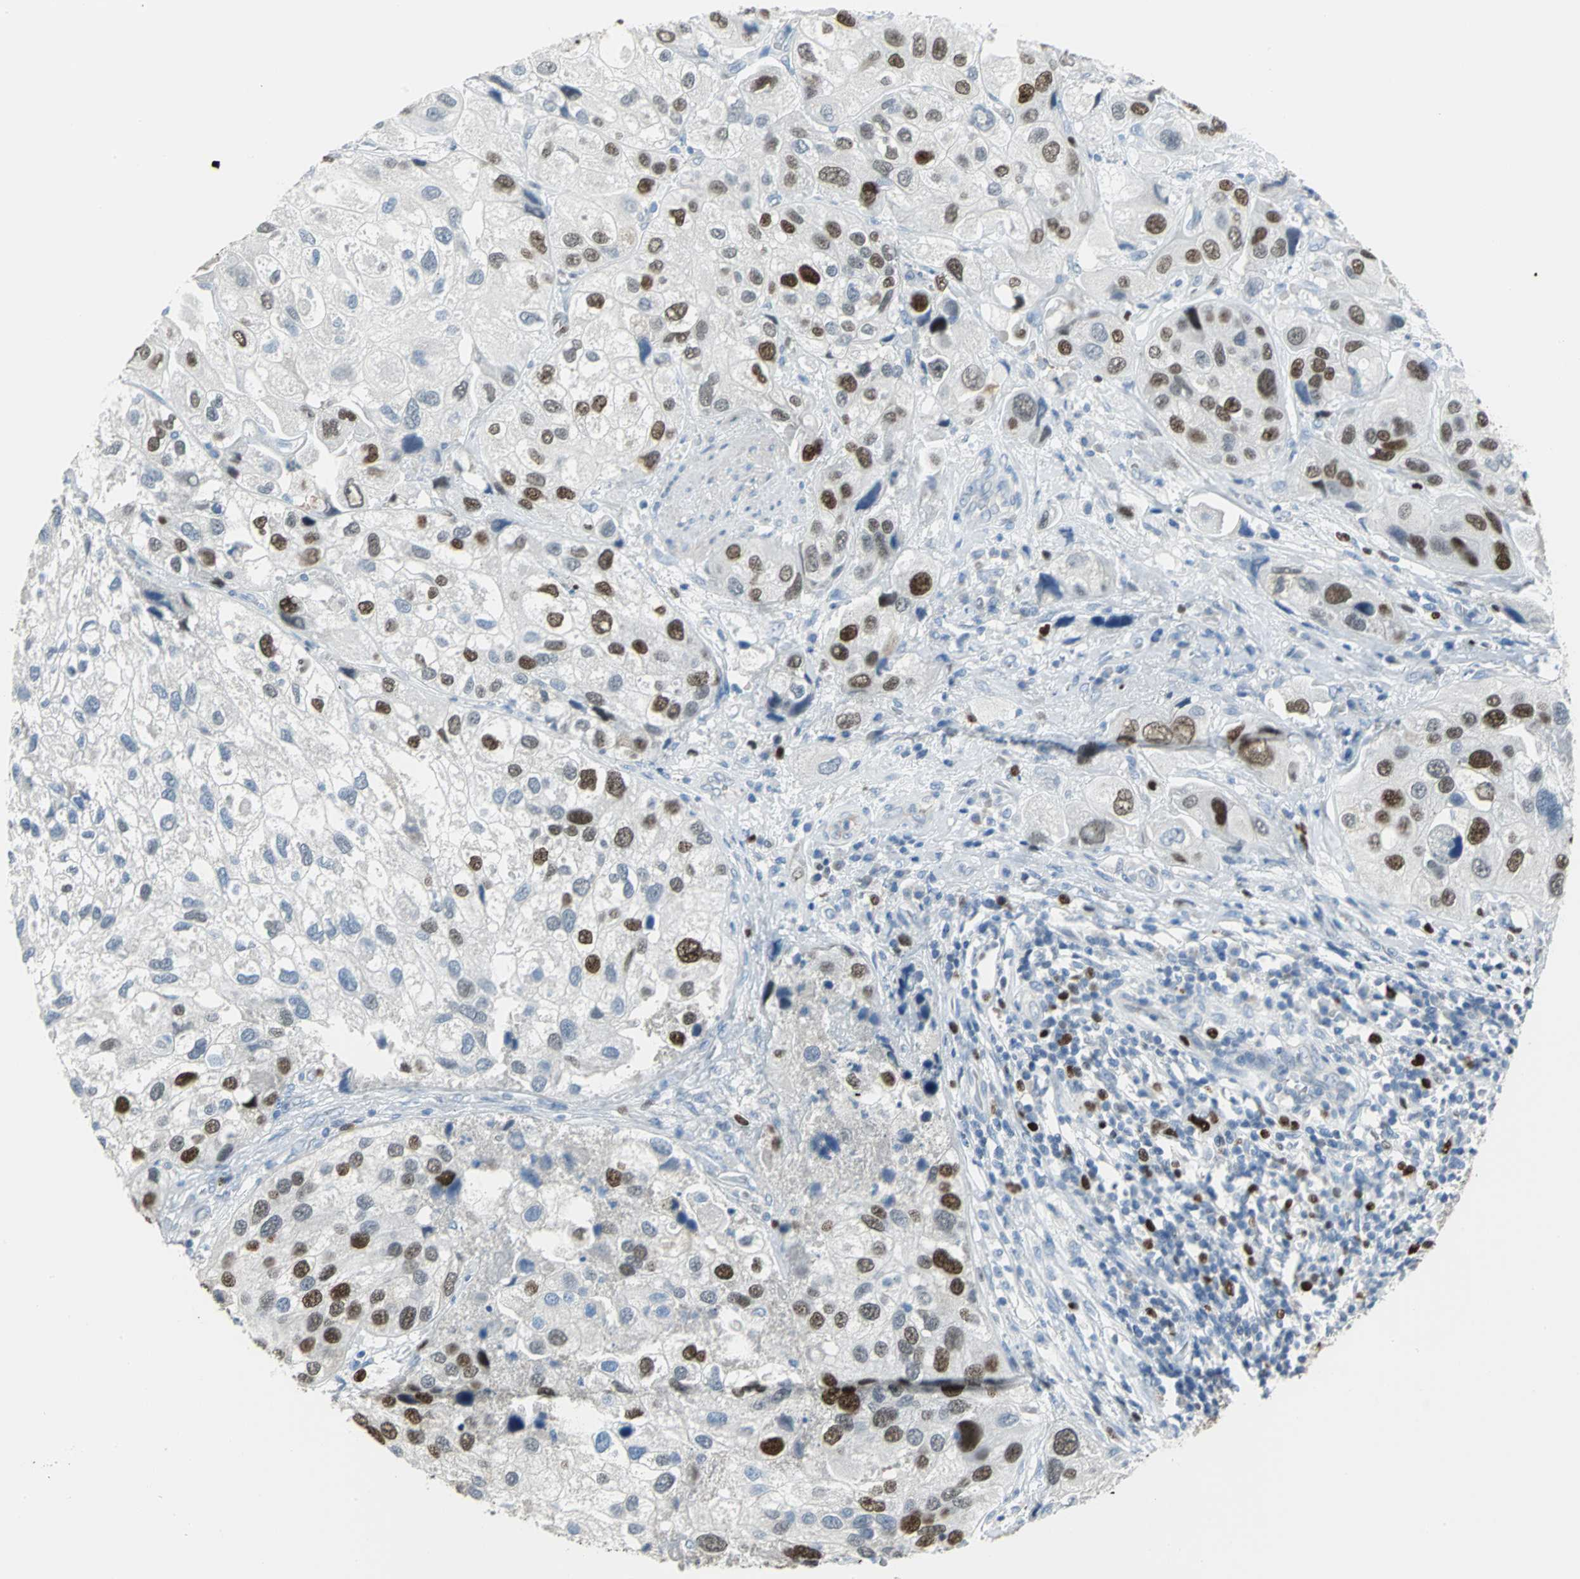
{"staining": {"intensity": "moderate", "quantity": "25%-75%", "location": "nuclear"}, "tissue": "urothelial cancer", "cell_type": "Tumor cells", "image_type": "cancer", "snomed": [{"axis": "morphology", "description": "Urothelial carcinoma, High grade"}, {"axis": "topography", "description": "Urinary bladder"}], "caption": "Immunohistochemical staining of human high-grade urothelial carcinoma exhibits medium levels of moderate nuclear positivity in approximately 25%-75% of tumor cells. The protein is shown in brown color, while the nuclei are stained blue.", "gene": "MCM3", "patient": {"sex": "female", "age": 64}}